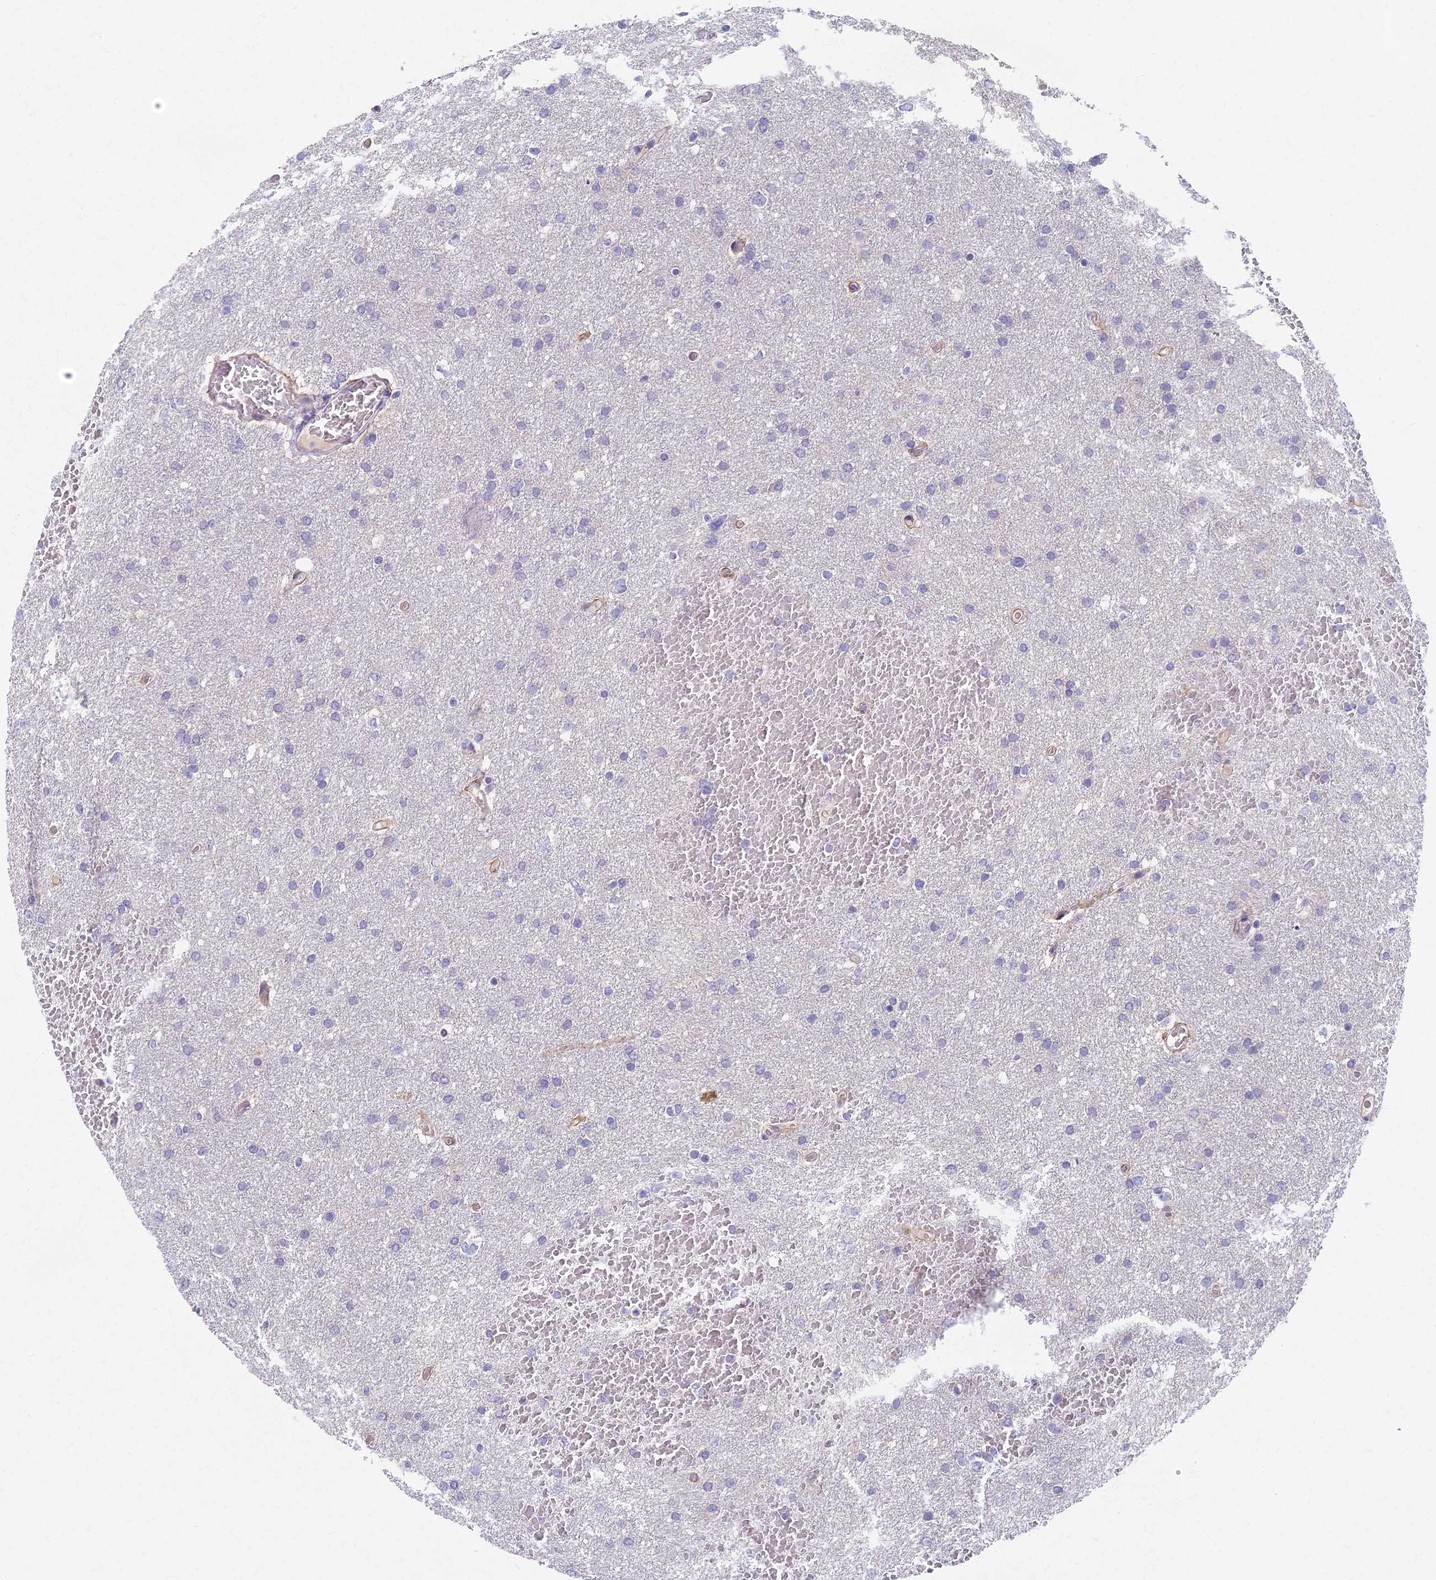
{"staining": {"intensity": "negative", "quantity": "none", "location": "none"}, "tissue": "glioma", "cell_type": "Tumor cells", "image_type": "cancer", "snomed": [{"axis": "morphology", "description": "Glioma, malignant, High grade"}, {"axis": "topography", "description": "Cerebral cortex"}], "caption": "This is an IHC image of human malignant glioma (high-grade). There is no staining in tumor cells.", "gene": "AP4E1", "patient": {"sex": "female", "age": 36}}